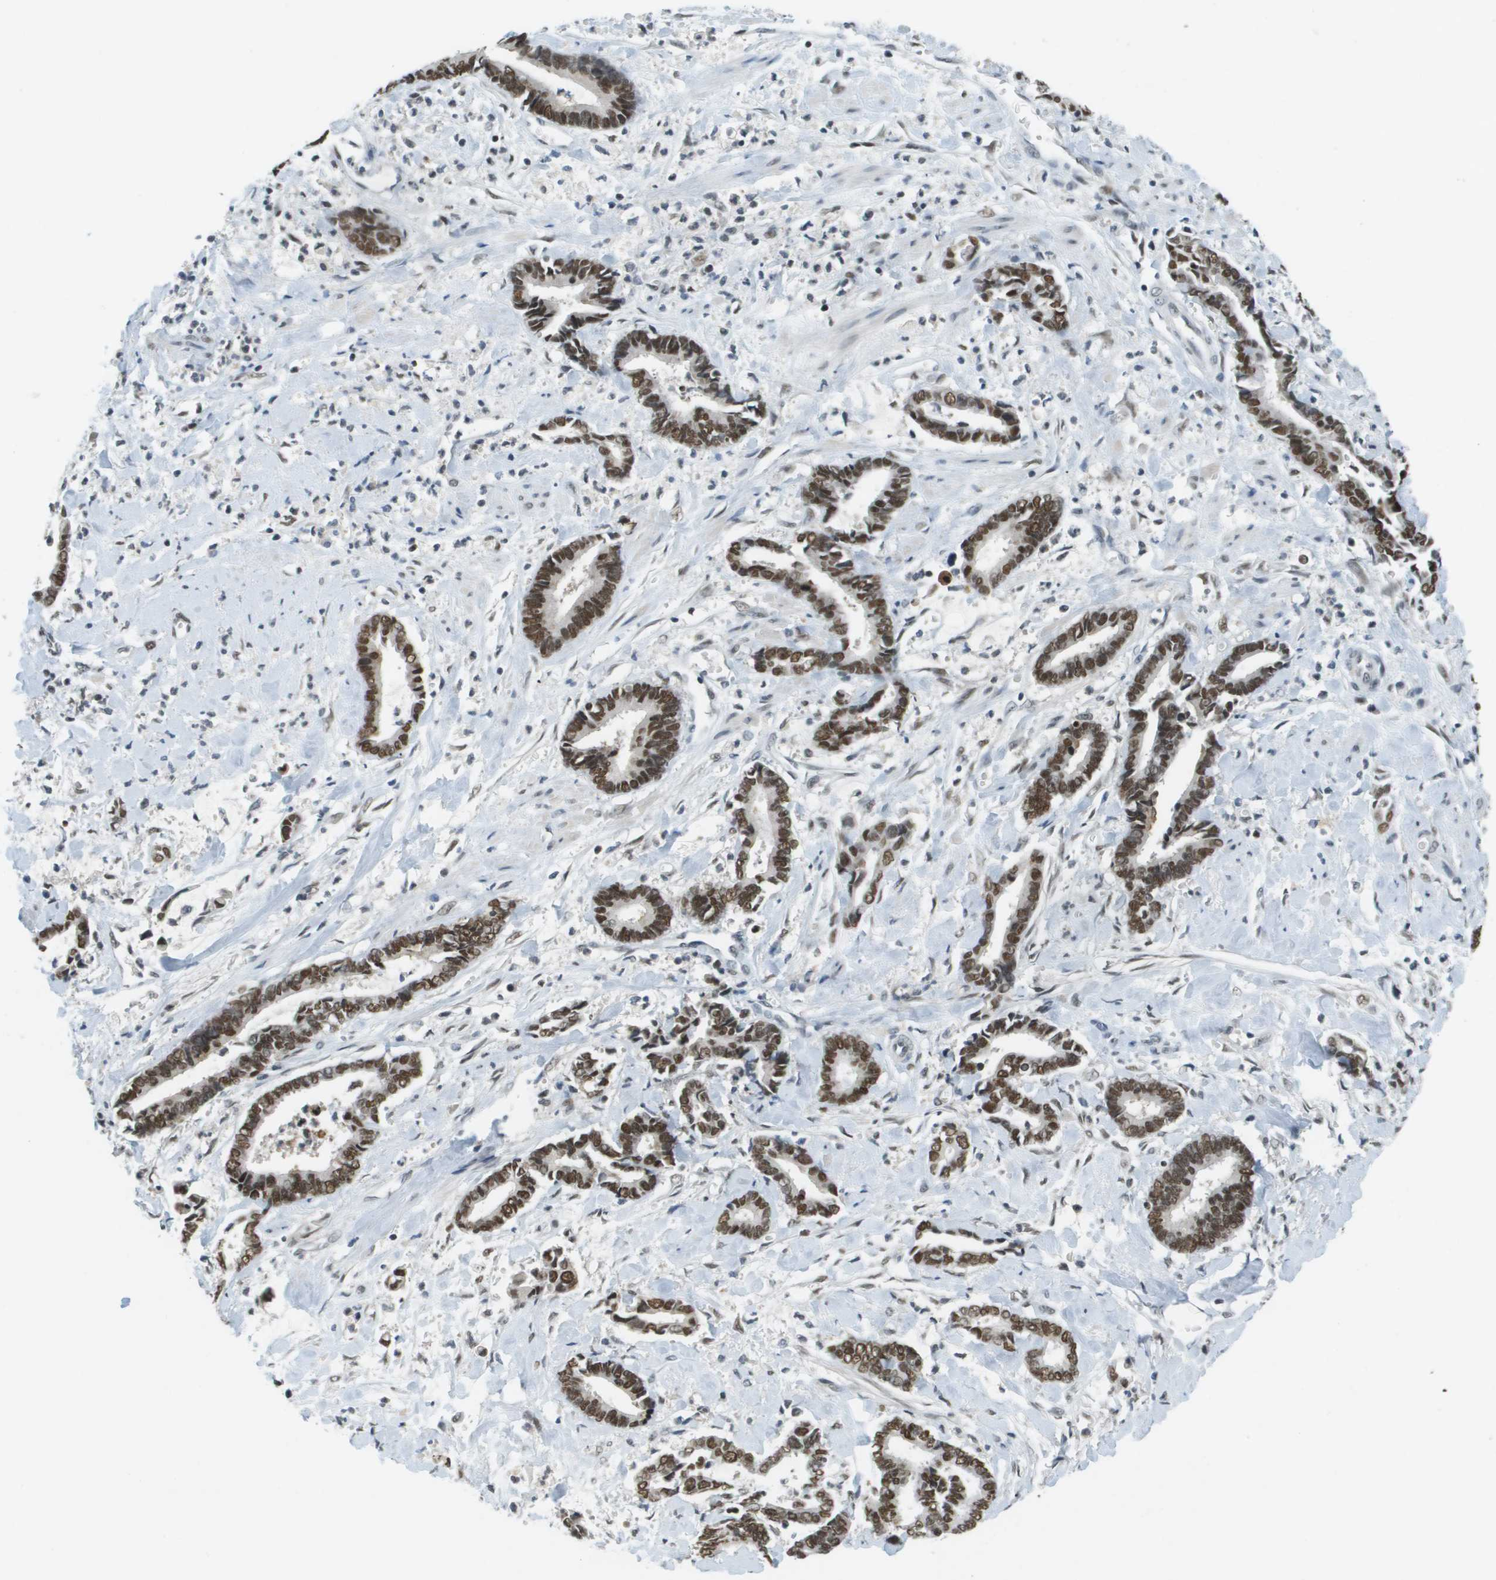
{"staining": {"intensity": "strong", "quantity": ">75%", "location": "nuclear"}, "tissue": "cervical cancer", "cell_type": "Tumor cells", "image_type": "cancer", "snomed": [{"axis": "morphology", "description": "Adenocarcinoma, NOS"}, {"axis": "topography", "description": "Cervix"}], "caption": "Cervical adenocarcinoma stained with a protein marker displays strong staining in tumor cells.", "gene": "CBX5", "patient": {"sex": "female", "age": 44}}